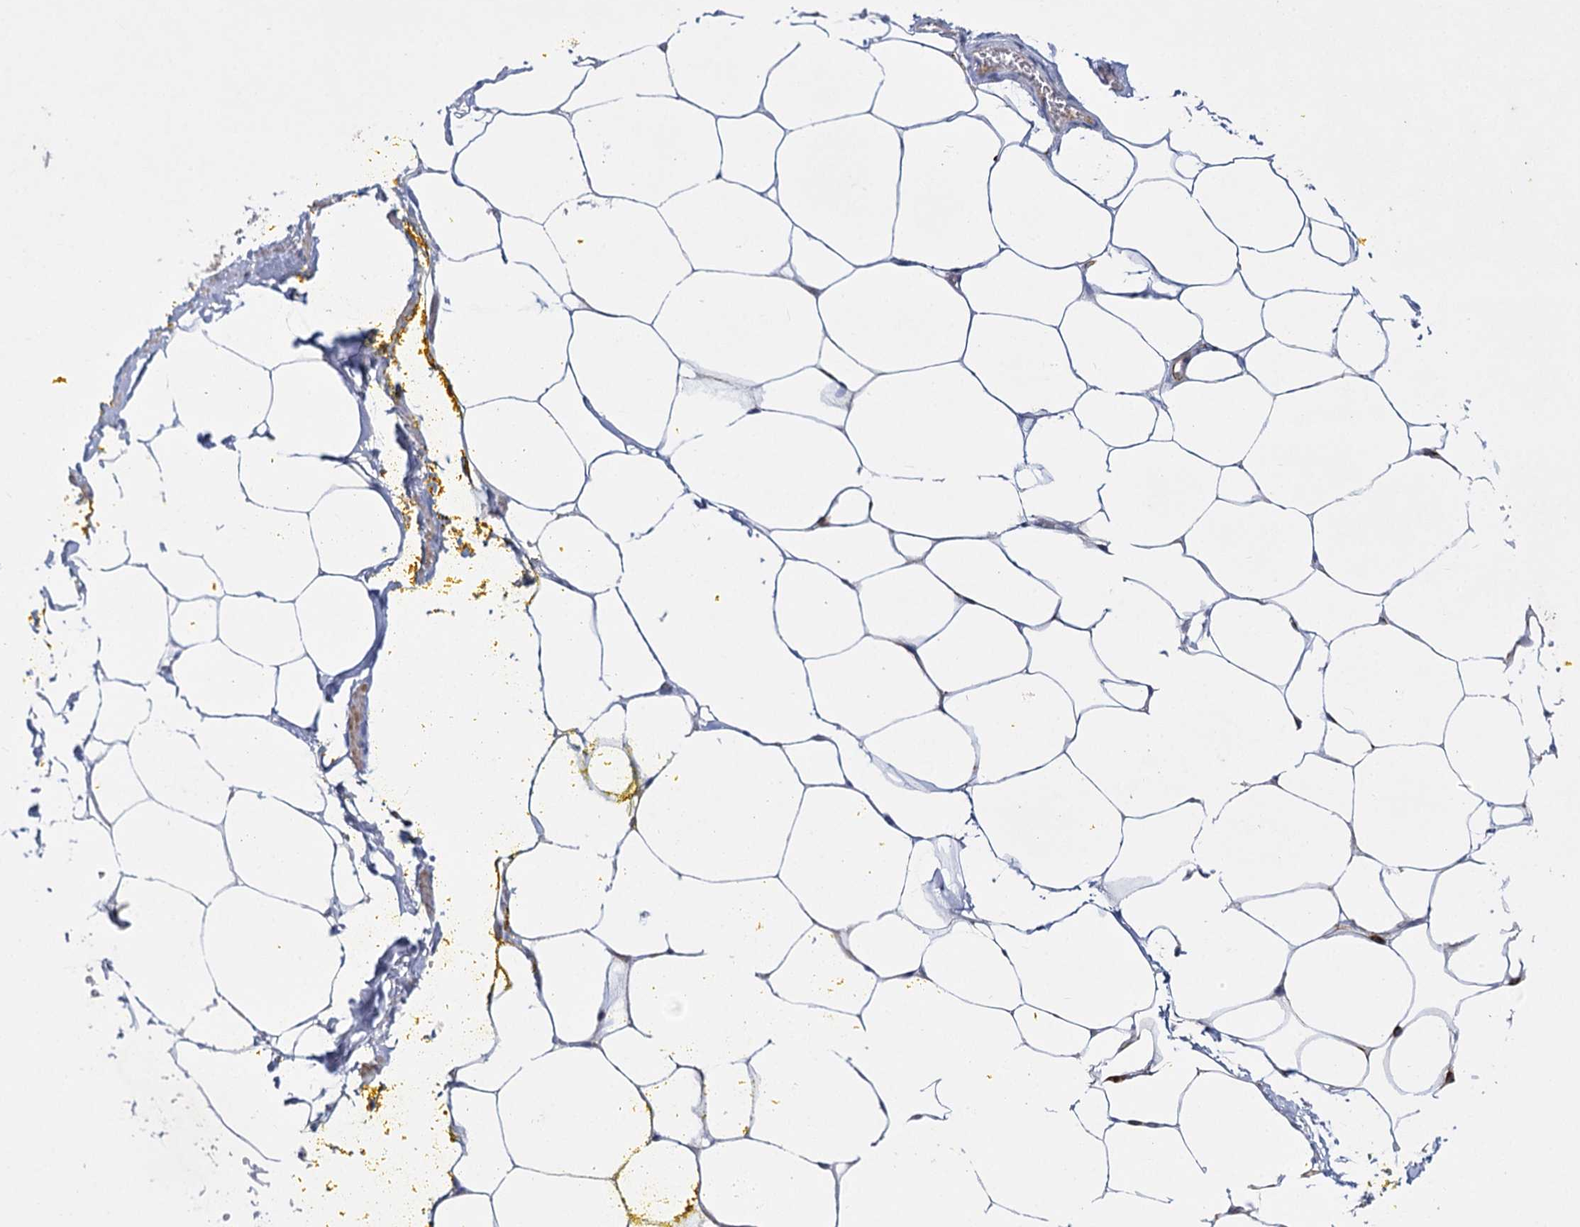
{"staining": {"intensity": "moderate", "quantity": "25%-75%", "location": "cytoplasmic/membranous"}, "tissue": "adipose tissue", "cell_type": "Adipocytes", "image_type": "normal", "snomed": [{"axis": "morphology", "description": "Normal tissue, NOS"}, {"axis": "morphology", "description": "Adenocarcinoma, Low grade"}, {"axis": "topography", "description": "Prostate"}, {"axis": "topography", "description": "Peripheral nerve tissue"}], "caption": "Human adipose tissue stained for a protein (brown) demonstrates moderate cytoplasmic/membranous positive positivity in approximately 25%-75% of adipocytes.", "gene": "DHTKD1", "patient": {"sex": "male", "age": 63}}